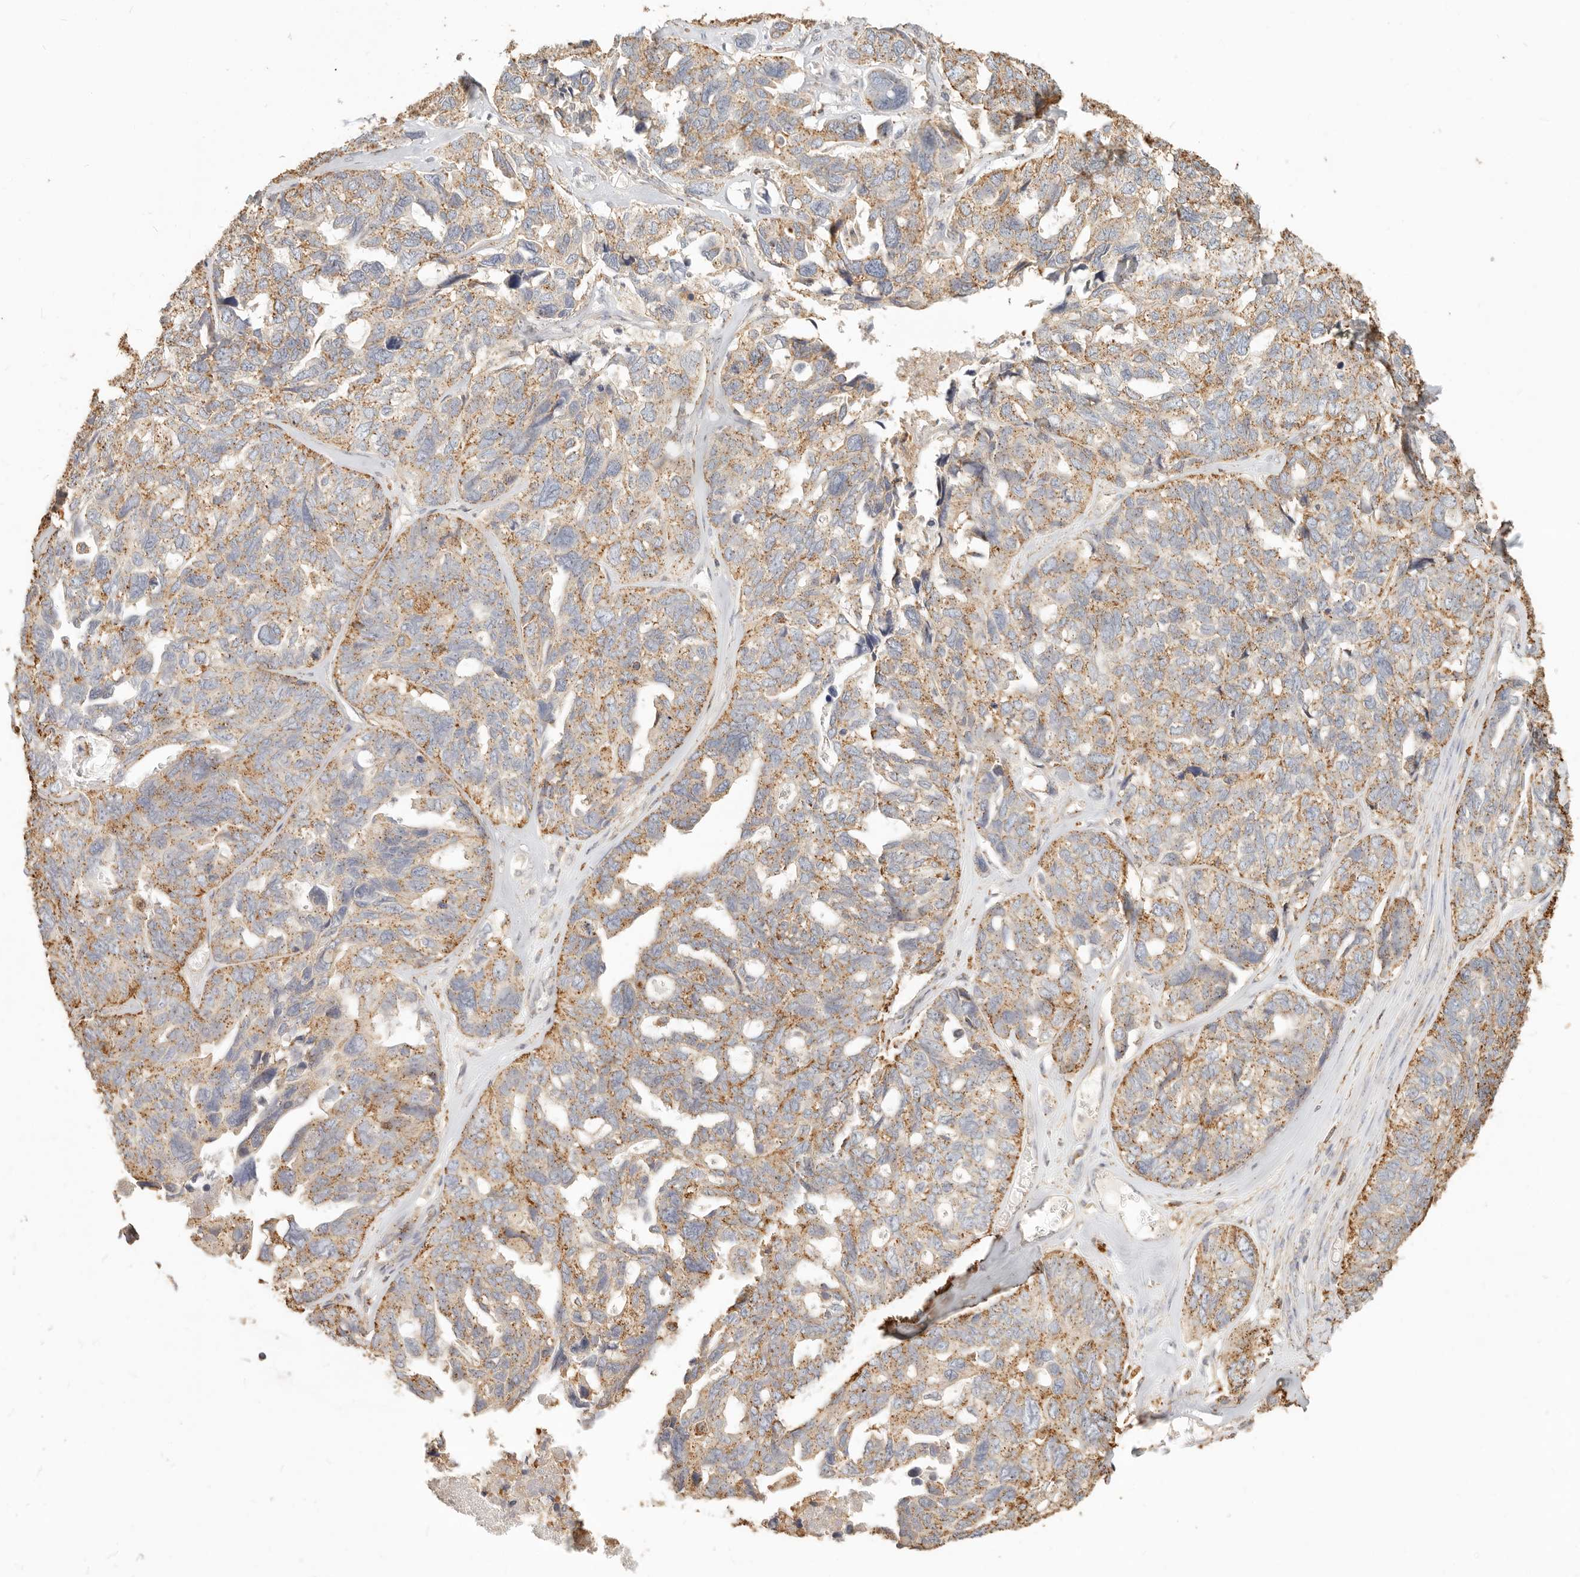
{"staining": {"intensity": "moderate", "quantity": ">75%", "location": "cytoplasmic/membranous"}, "tissue": "ovarian cancer", "cell_type": "Tumor cells", "image_type": "cancer", "snomed": [{"axis": "morphology", "description": "Cystadenocarcinoma, serous, NOS"}, {"axis": "topography", "description": "Ovary"}], "caption": "Ovarian serous cystadenocarcinoma stained with a brown dye demonstrates moderate cytoplasmic/membranous positive expression in approximately >75% of tumor cells.", "gene": "CNMD", "patient": {"sex": "female", "age": 79}}